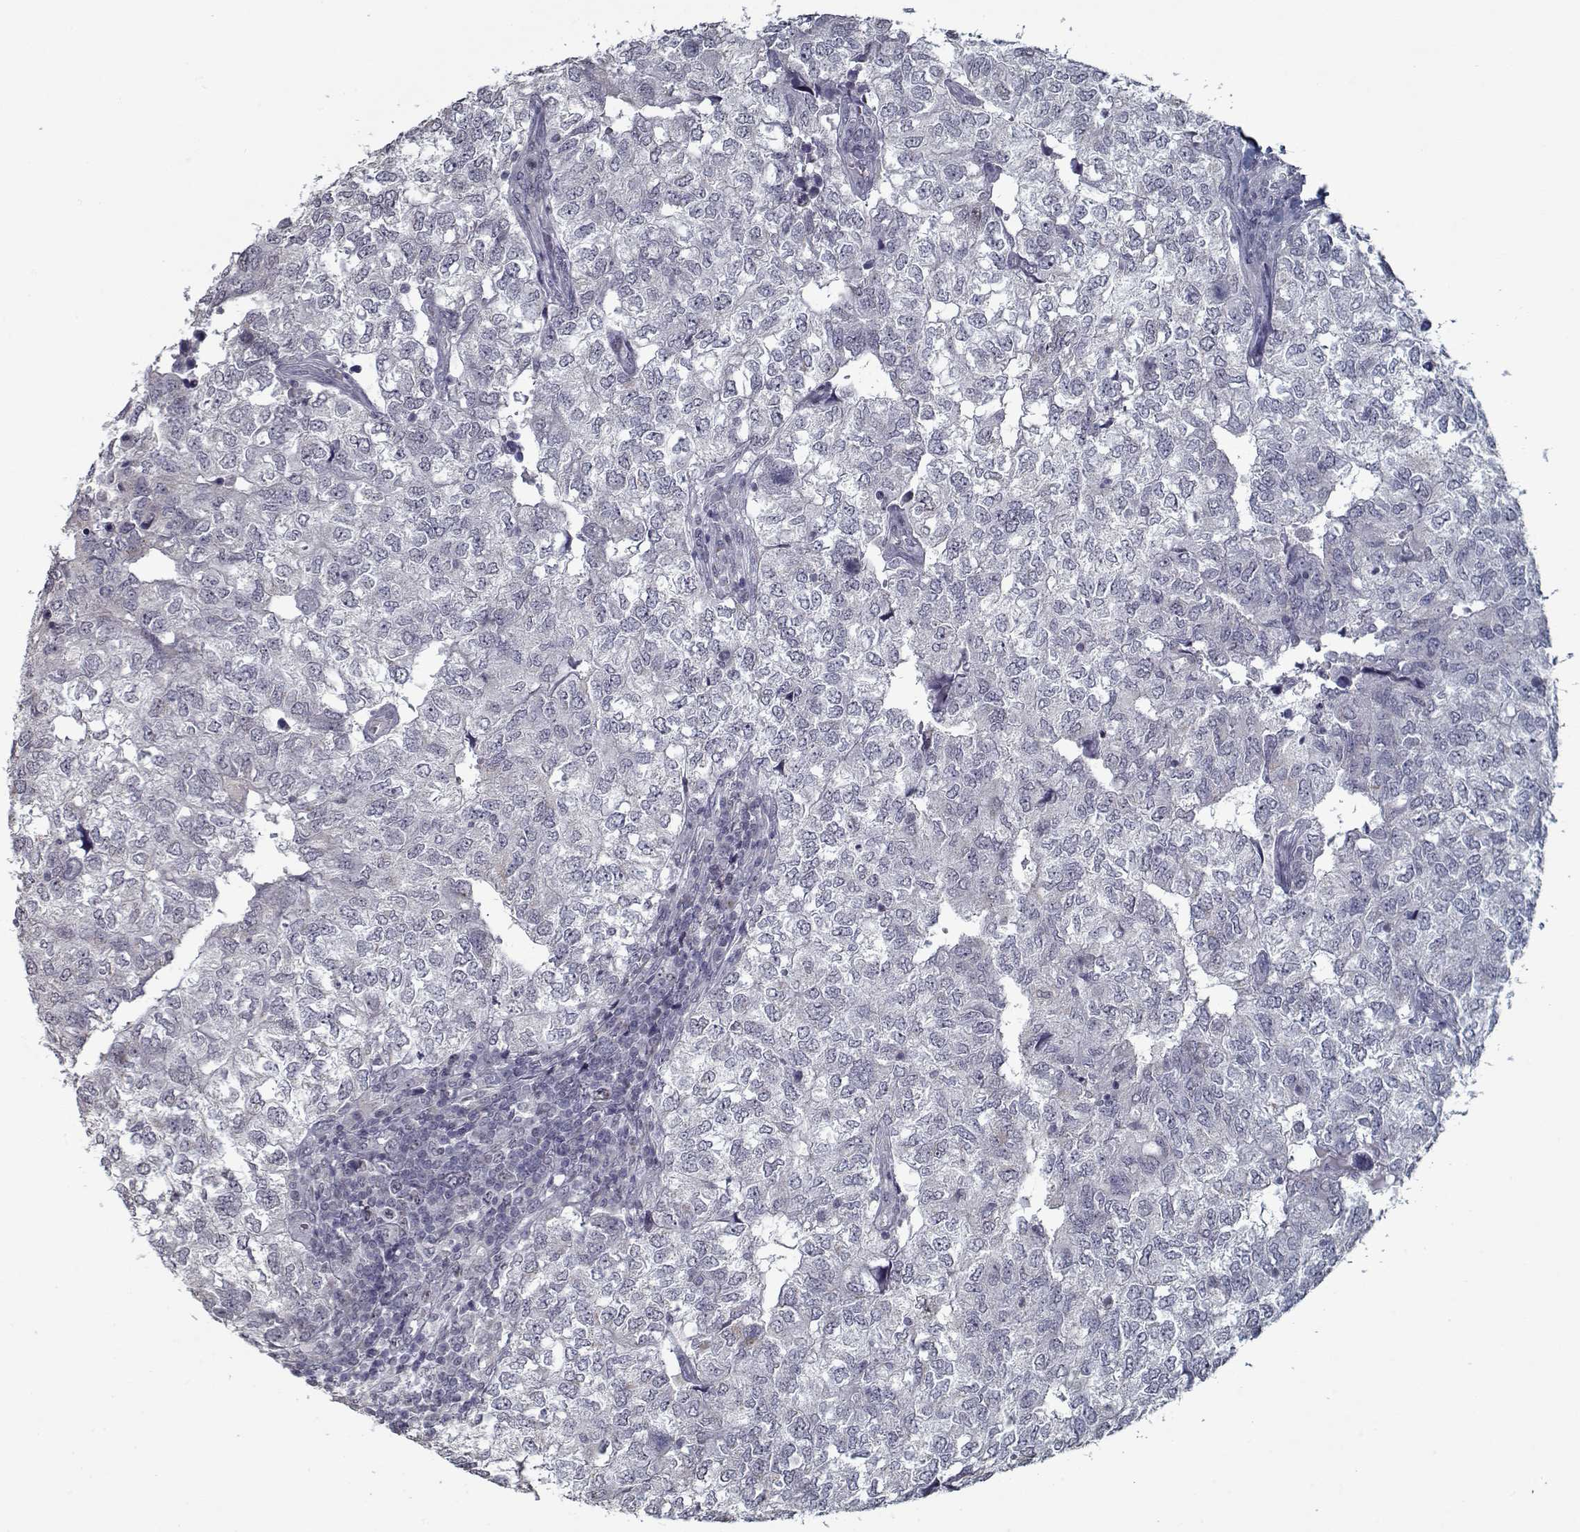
{"staining": {"intensity": "negative", "quantity": "none", "location": "none"}, "tissue": "breast cancer", "cell_type": "Tumor cells", "image_type": "cancer", "snomed": [{"axis": "morphology", "description": "Duct carcinoma"}, {"axis": "topography", "description": "Breast"}], "caption": "This is an IHC histopathology image of human invasive ductal carcinoma (breast). There is no expression in tumor cells.", "gene": "SEC16B", "patient": {"sex": "female", "age": 30}}